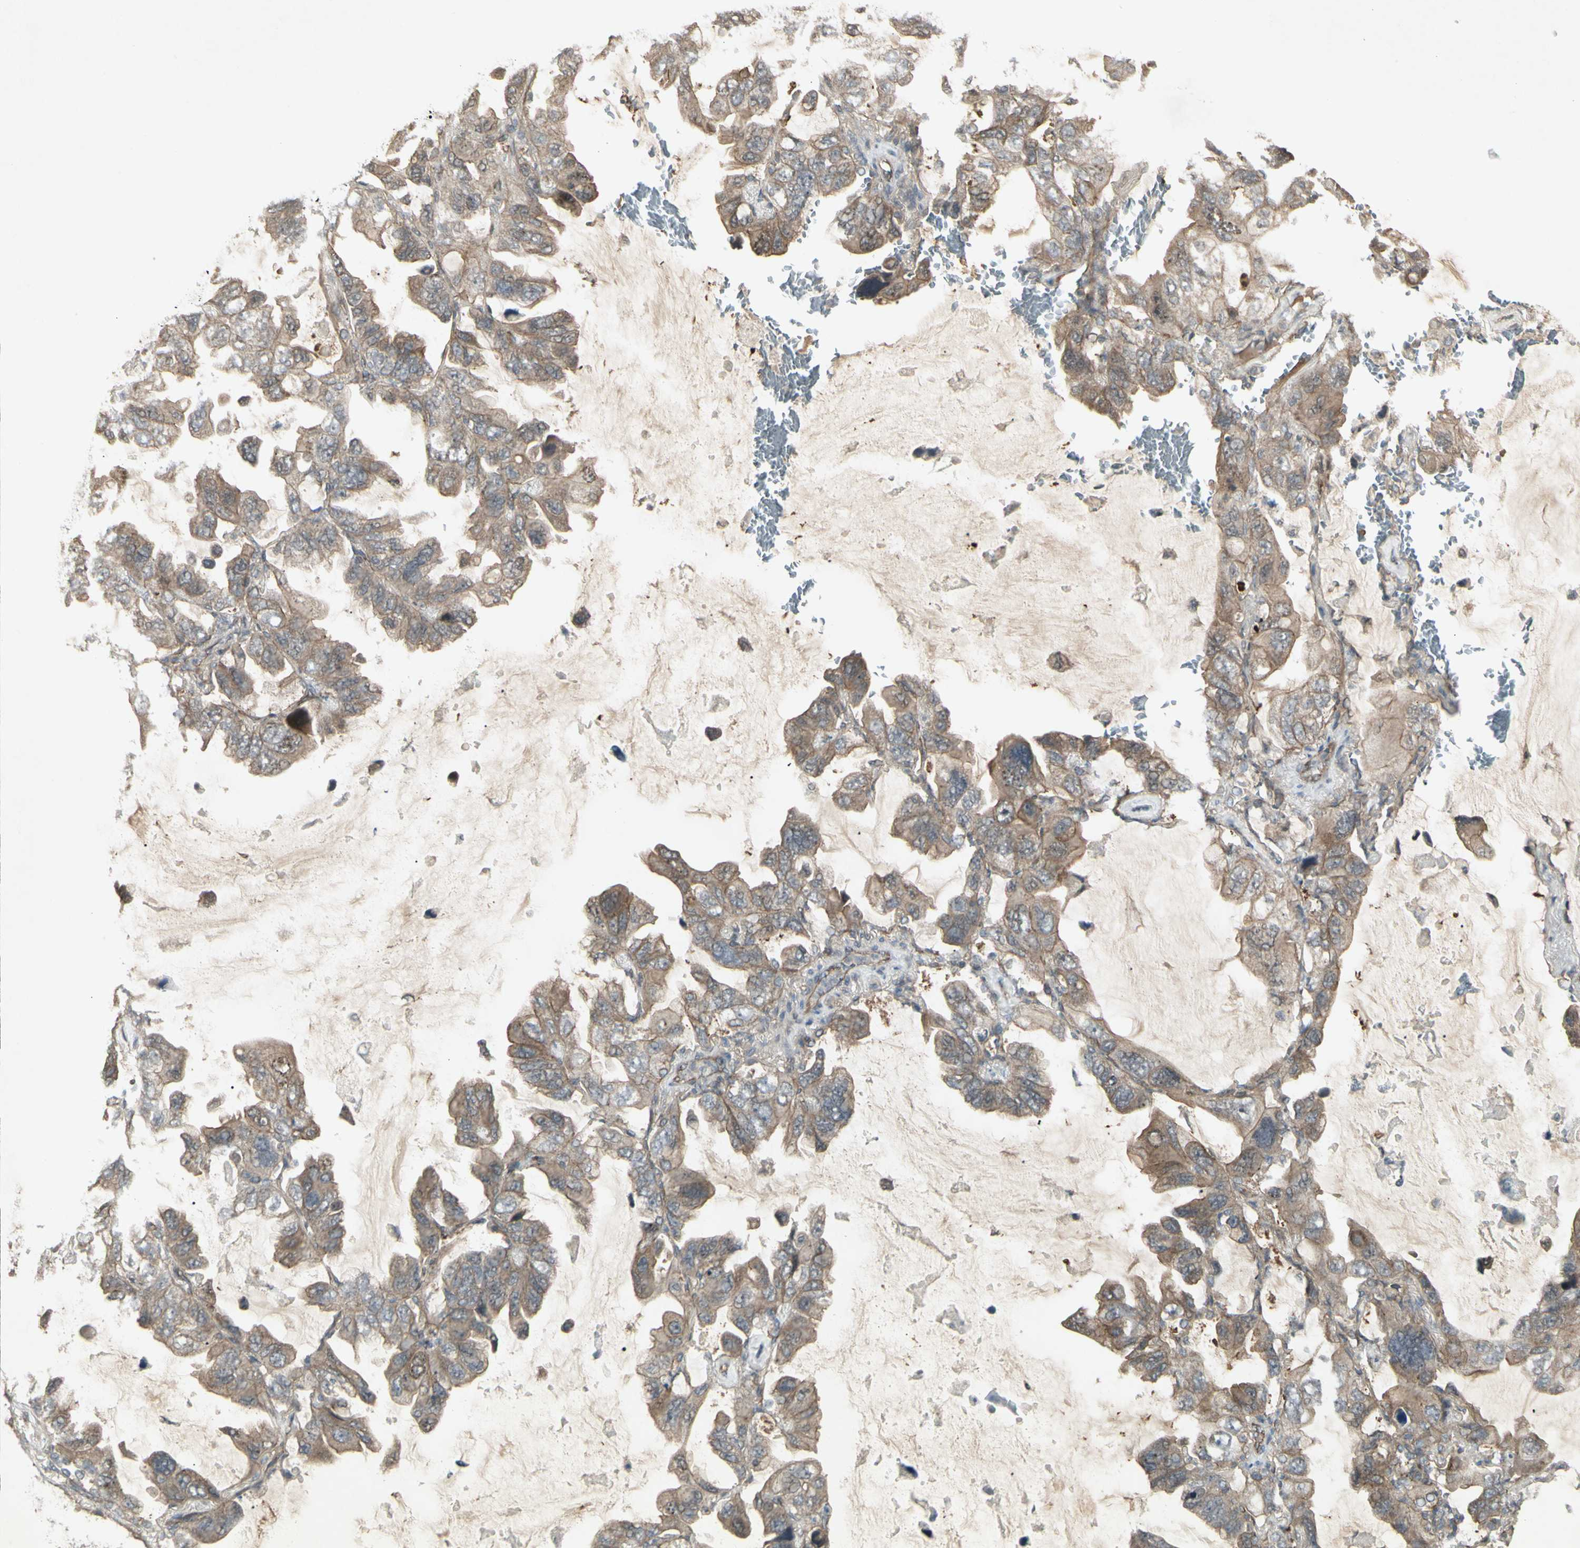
{"staining": {"intensity": "weak", "quantity": ">75%", "location": "cytoplasmic/membranous"}, "tissue": "lung cancer", "cell_type": "Tumor cells", "image_type": "cancer", "snomed": [{"axis": "morphology", "description": "Squamous cell carcinoma, NOS"}, {"axis": "topography", "description": "Lung"}], "caption": "Protein expression analysis of lung cancer (squamous cell carcinoma) displays weak cytoplasmic/membranous expression in approximately >75% of tumor cells.", "gene": "JAG1", "patient": {"sex": "female", "age": 73}}